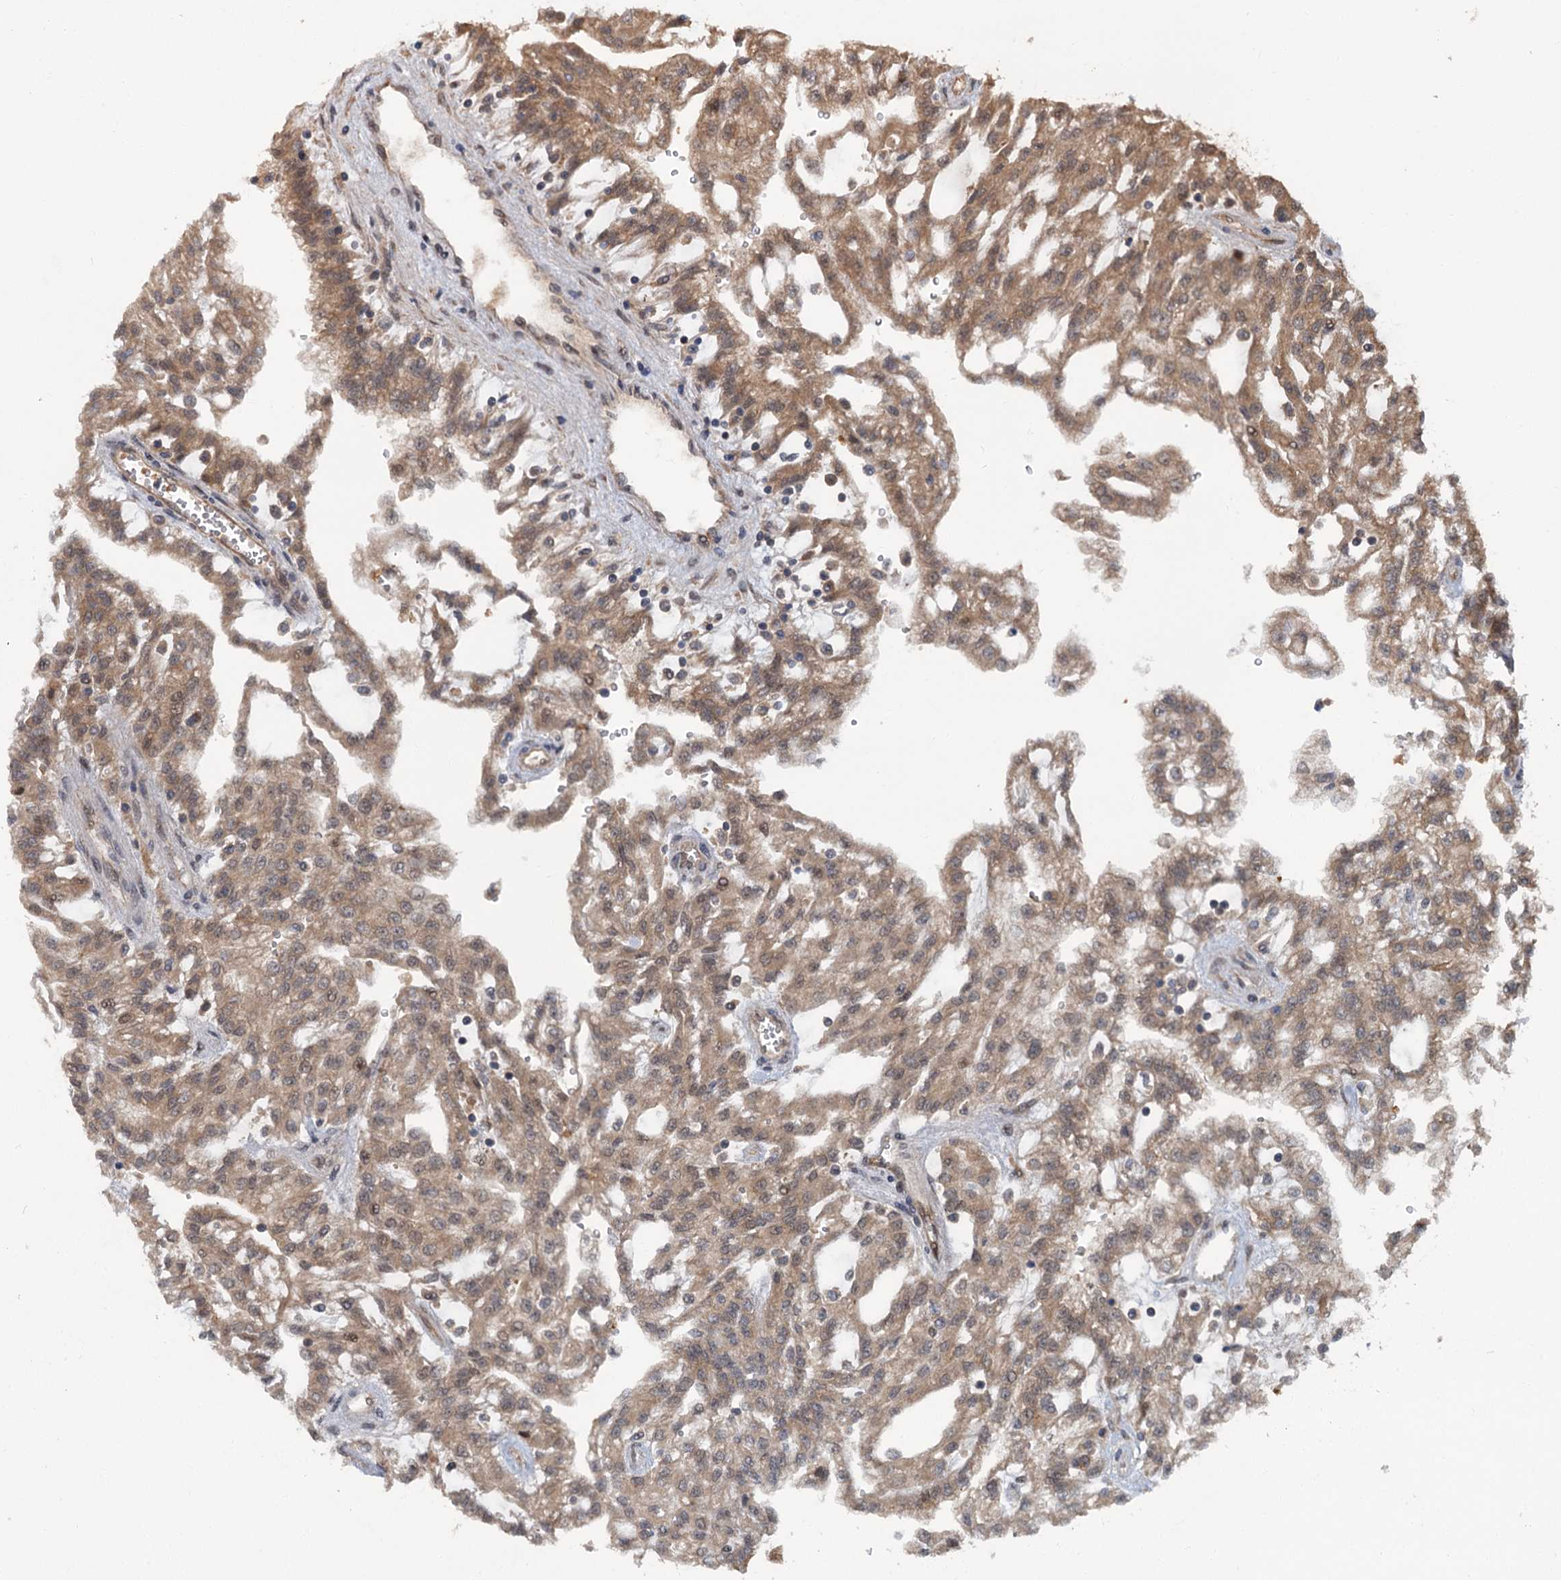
{"staining": {"intensity": "moderate", "quantity": ">75%", "location": "cytoplasmic/membranous"}, "tissue": "renal cancer", "cell_type": "Tumor cells", "image_type": "cancer", "snomed": [{"axis": "morphology", "description": "Adenocarcinoma, NOS"}, {"axis": "topography", "description": "Kidney"}], "caption": "Immunohistochemistry (DAB) staining of renal cancer (adenocarcinoma) exhibits moderate cytoplasmic/membranous protein staining in about >75% of tumor cells.", "gene": "KANSL2", "patient": {"sex": "male", "age": 63}}